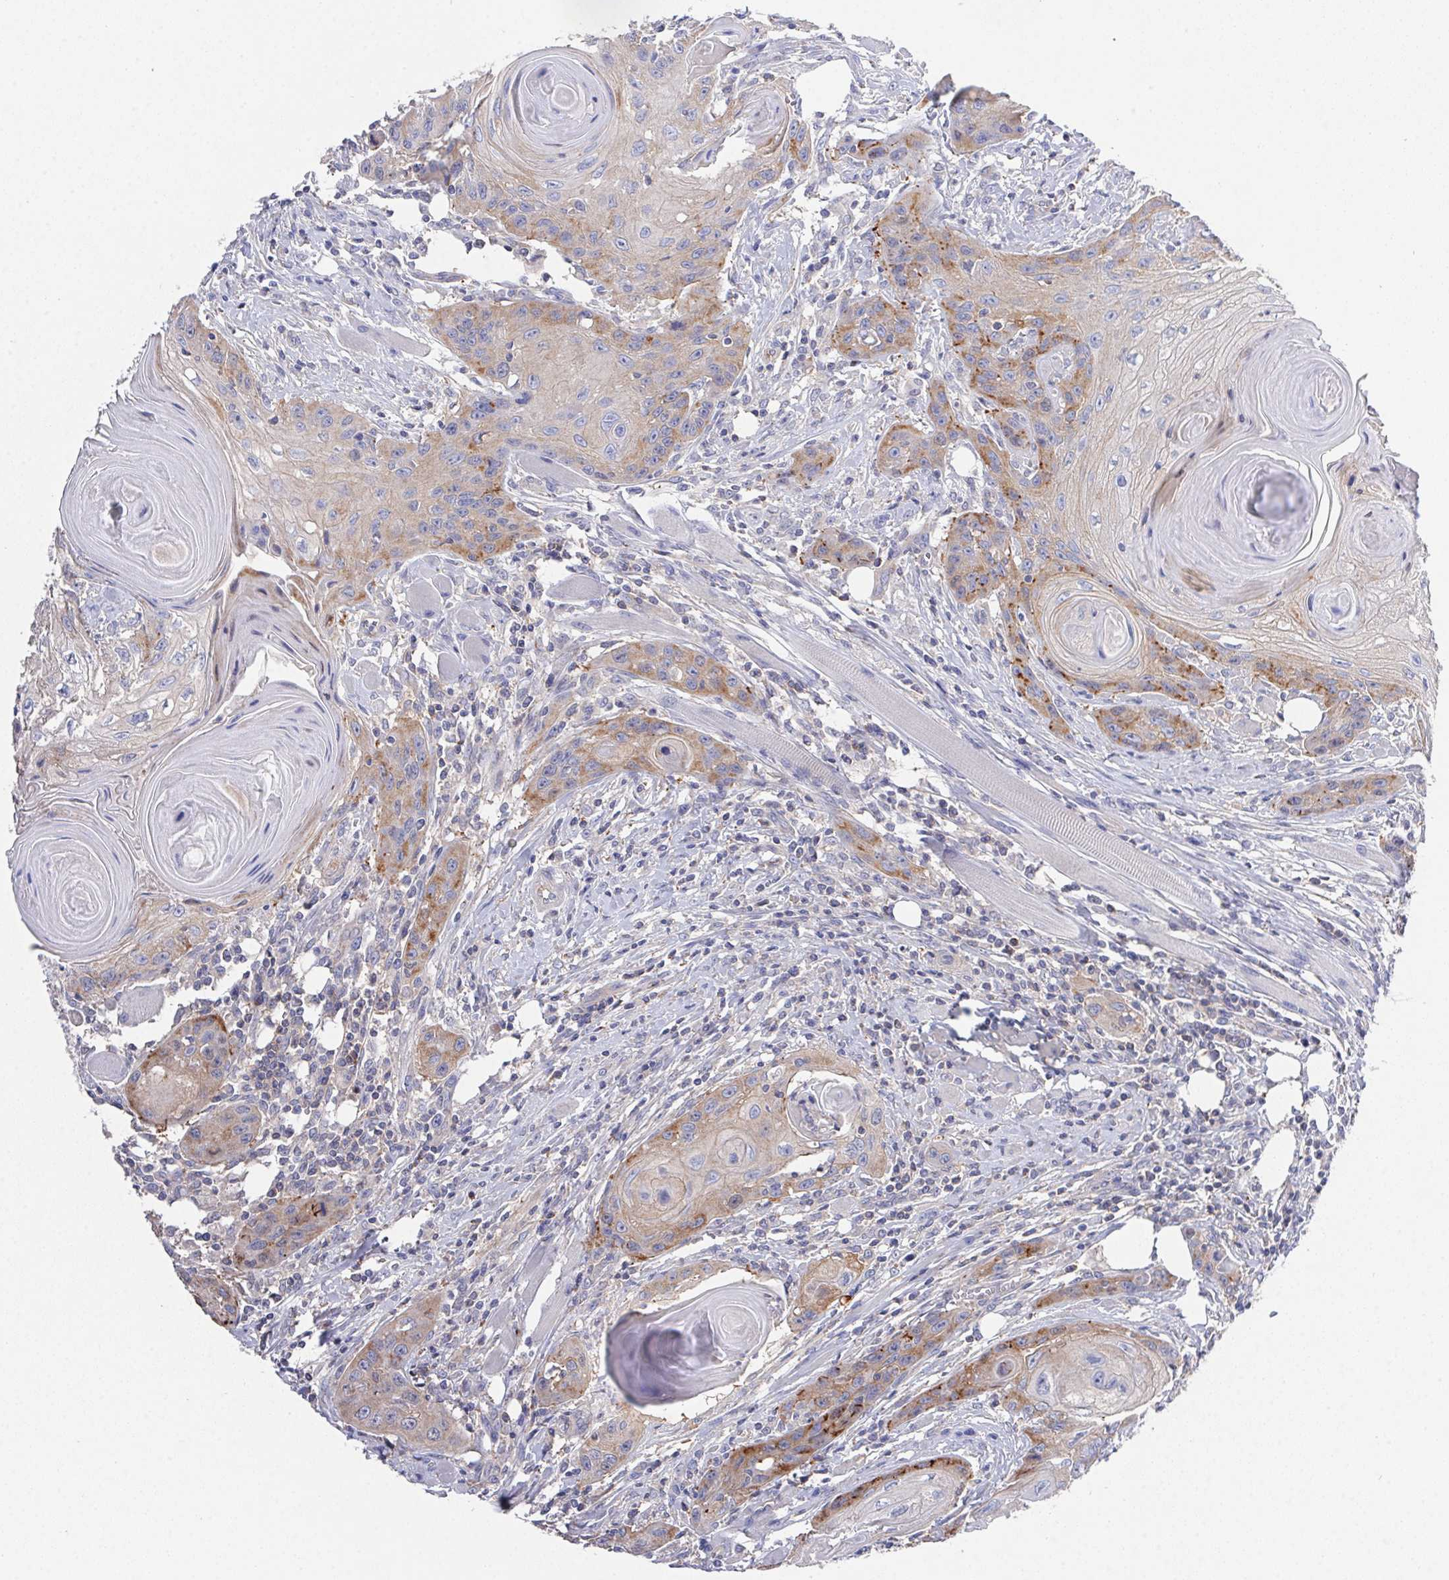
{"staining": {"intensity": "moderate", "quantity": "<25%", "location": "cytoplasmic/membranous"}, "tissue": "head and neck cancer", "cell_type": "Tumor cells", "image_type": "cancer", "snomed": [{"axis": "morphology", "description": "Squamous cell carcinoma, NOS"}, {"axis": "topography", "description": "Oral tissue"}, {"axis": "topography", "description": "Head-Neck"}], "caption": "Protein staining of head and neck cancer tissue demonstrates moderate cytoplasmic/membranous positivity in approximately <25% of tumor cells.", "gene": "PRG3", "patient": {"sex": "male", "age": 58}}